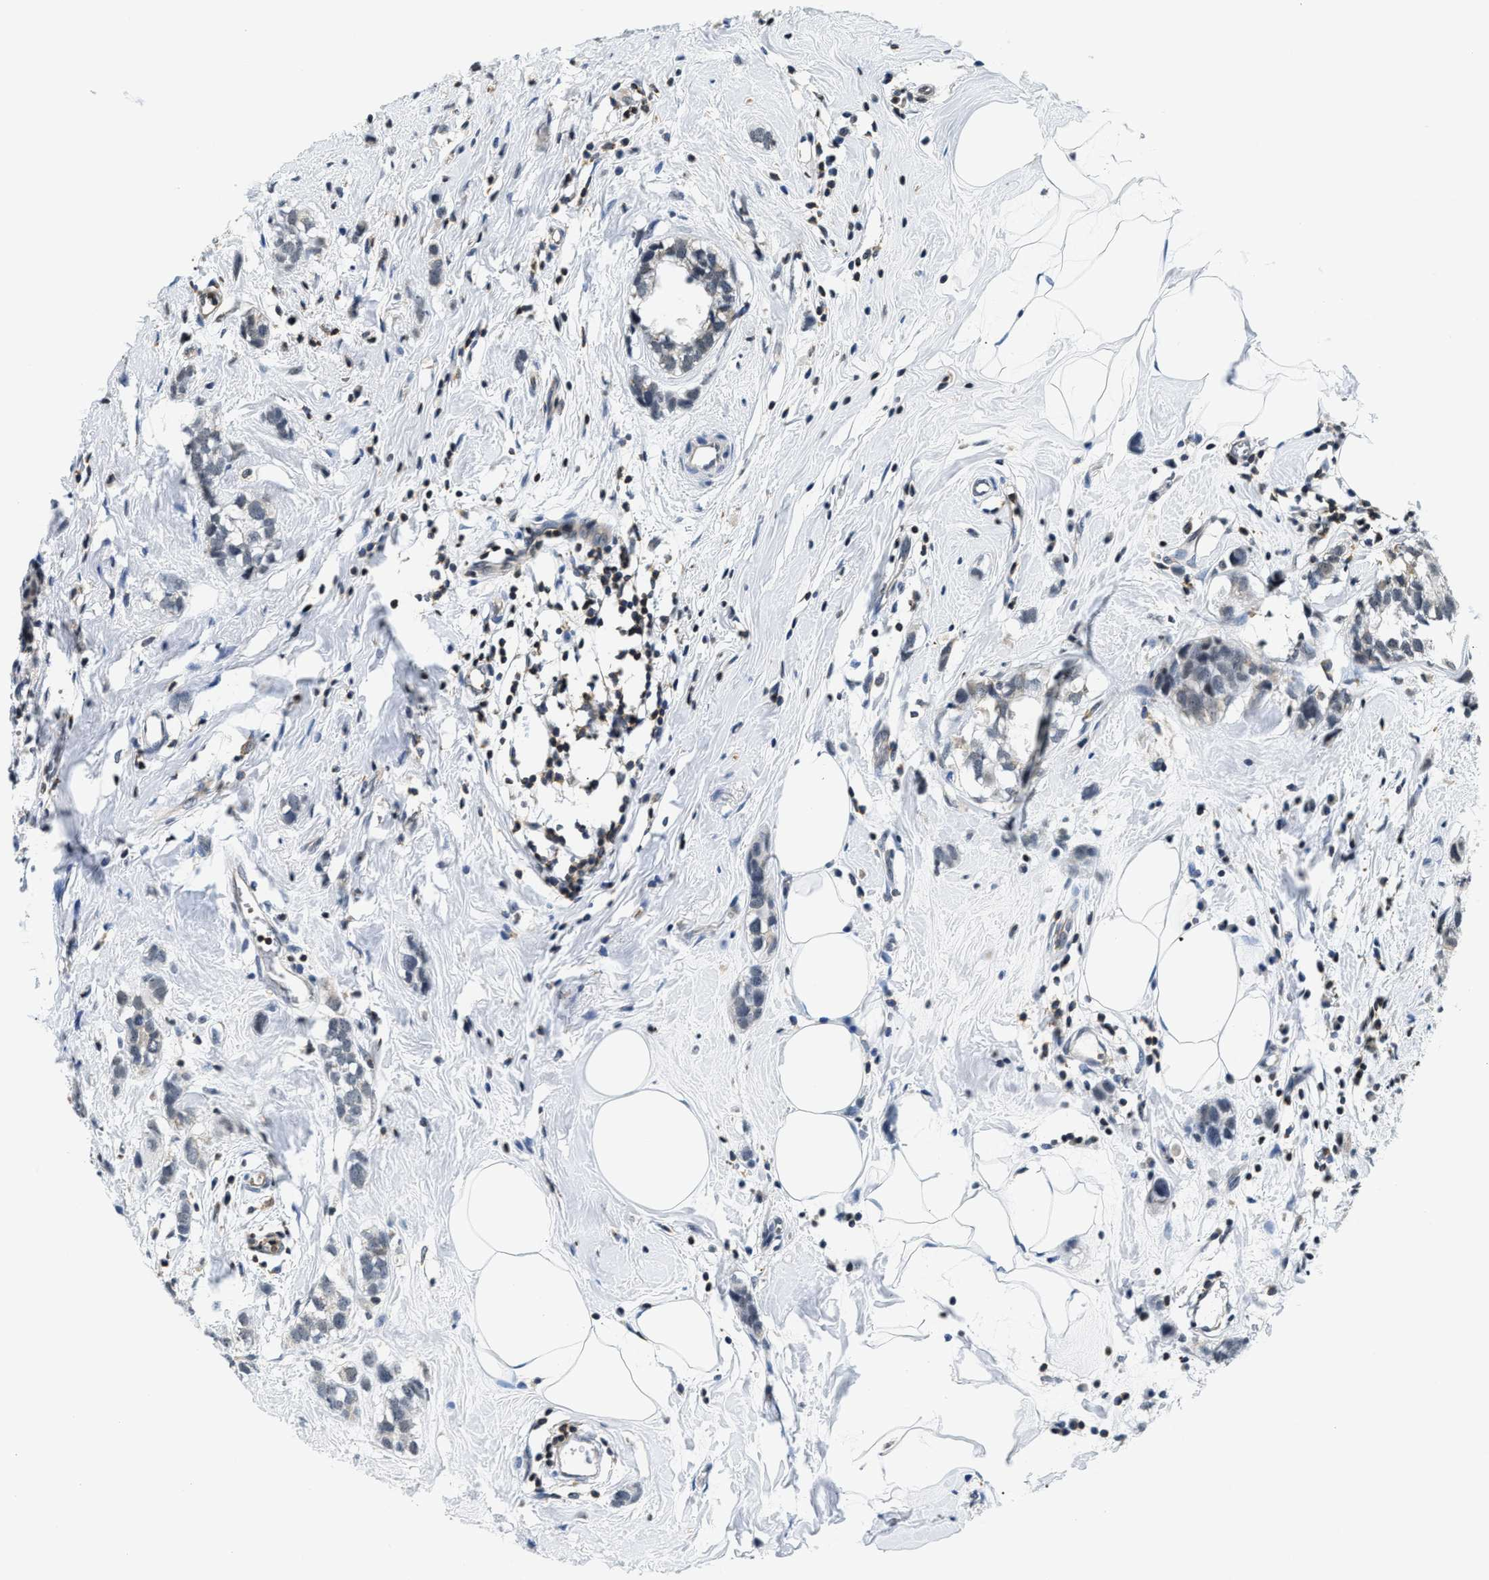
{"staining": {"intensity": "negative", "quantity": "none", "location": "none"}, "tissue": "breast cancer", "cell_type": "Tumor cells", "image_type": "cancer", "snomed": [{"axis": "morphology", "description": "Normal tissue, NOS"}, {"axis": "morphology", "description": "Duct carcinoma"}, {"axis": "topography", "description": "Breast"}], "caption": "This is a micrograph of immunohistochemistry (IHC) staining of breast cancer (intraductal carcinoma), which shows no staining in tumor cells. (DAB (3,3'-diaminobenzidine) IHC with hematoxylin counter stain).", "gene": "STK10", "patient": {"sex": "female", "age": 50}}